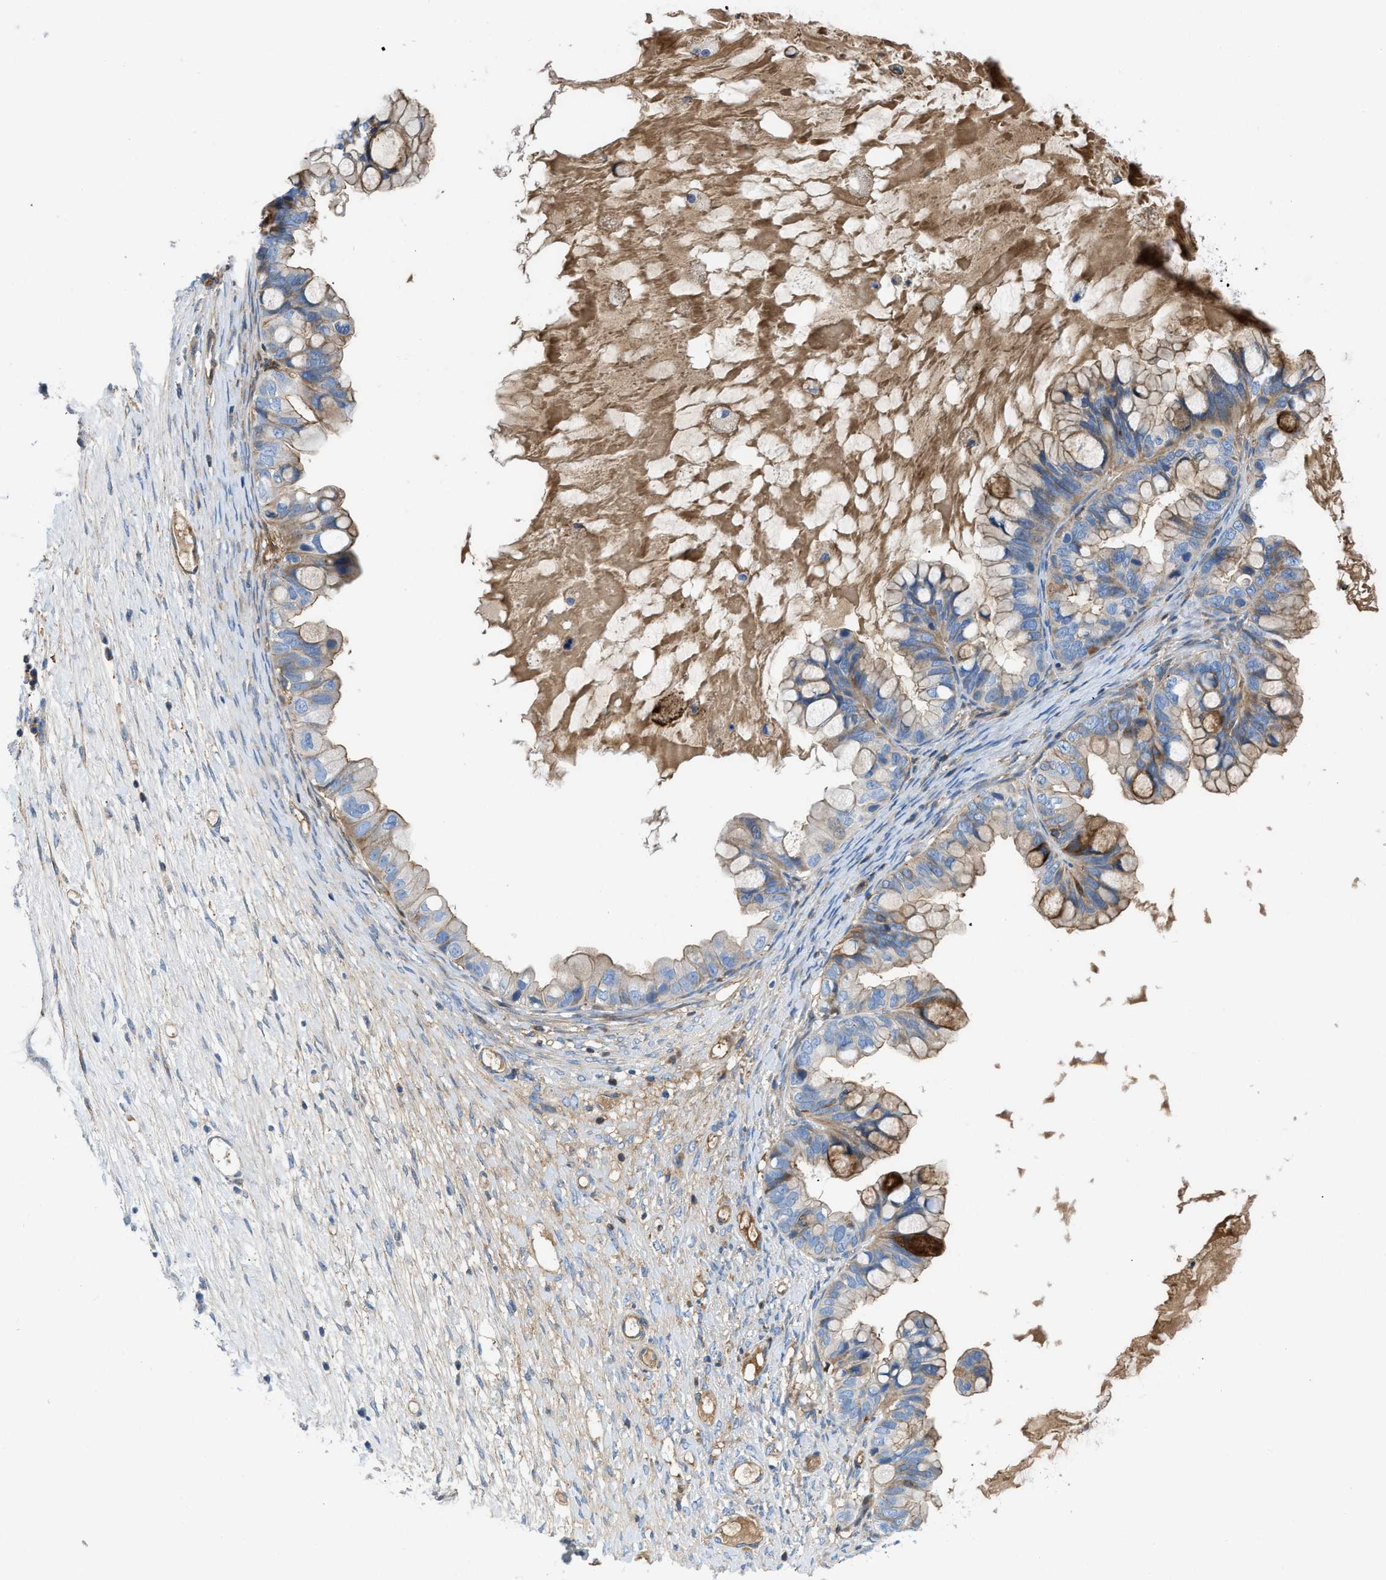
{"staining": {"intensity": "moderate", "quantity": "25%-75%", "location": "cytoplasmic/membranous"}, "tissue": "ovarian cancer", "cell_type": "Tumor cells", "image_type": "cancer", "snomed": [{"axis": "morphology", "description": "Cystadenocarcinoma, mucinous, NOS"}, {"axis": "topography", "description": "Ovary"}], "caption": "The photomicrograph demonstrates a brown stain indicating the presence of a protein in the cytoplasmic/membranous of tumor cells in mucinous cystadenocarcinoma (ovarian).", "gene": "ATP6V0D1", "patient": {"sex": "female", "age": 80}}